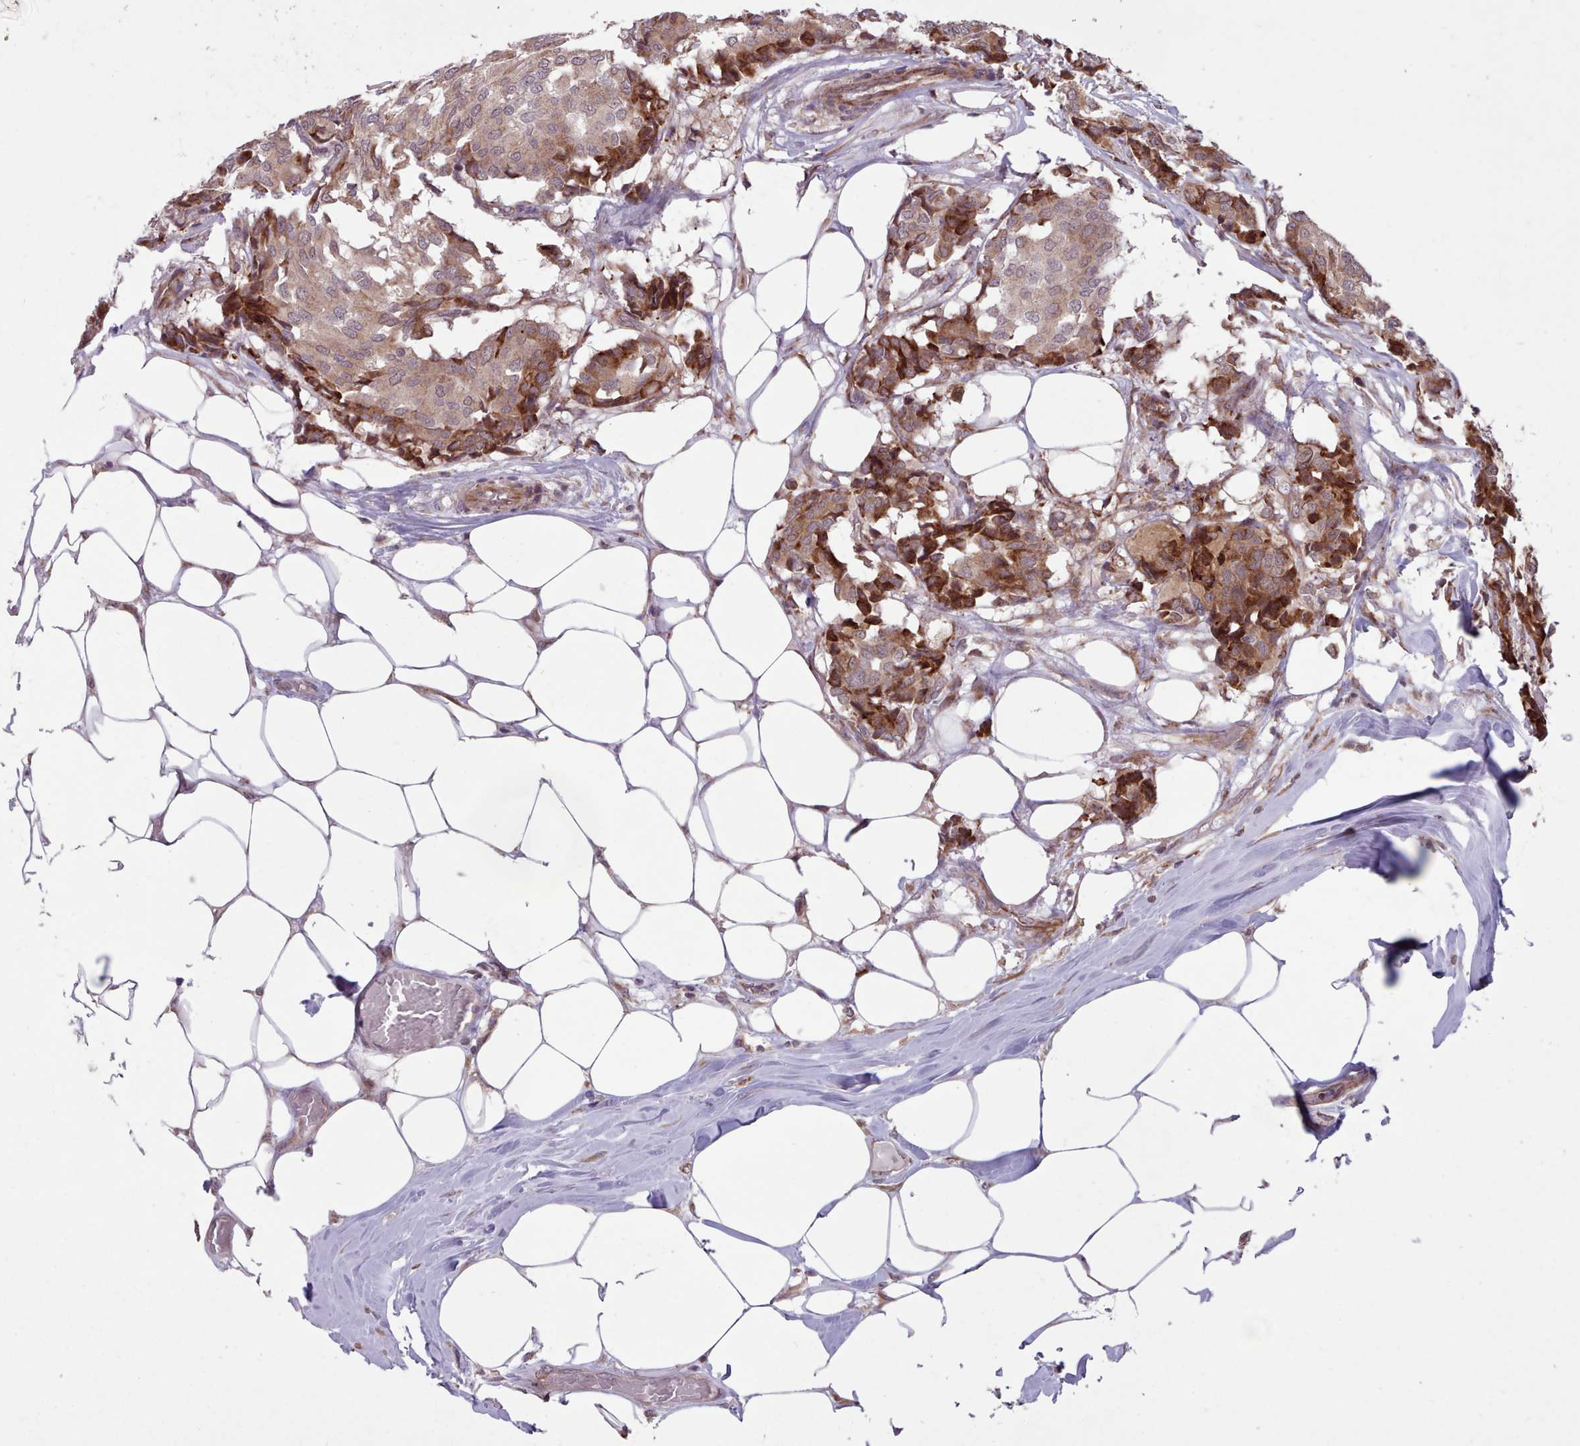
{"staining": {"intensity": "strong", "quantity": "<25%", "location": "cytoplasmic/membranous"}, "tissue": "breast cancer", "cell_type": "Tumor cells", "image_type": "cancer", "snomed": [{"axis": "morphology", "description": "Duct carcinoma"}, {"axis": "topography", "description": "Breast"}], "caption": "Breast infiltrating ductal carcinoma stained with immunohistochemistry demonstrates strong cytoplasmic/membranous positivity in about <25% of tumor cells.", "gene": "TTLL3", "patient": {"sex": "female", "age": 75}}